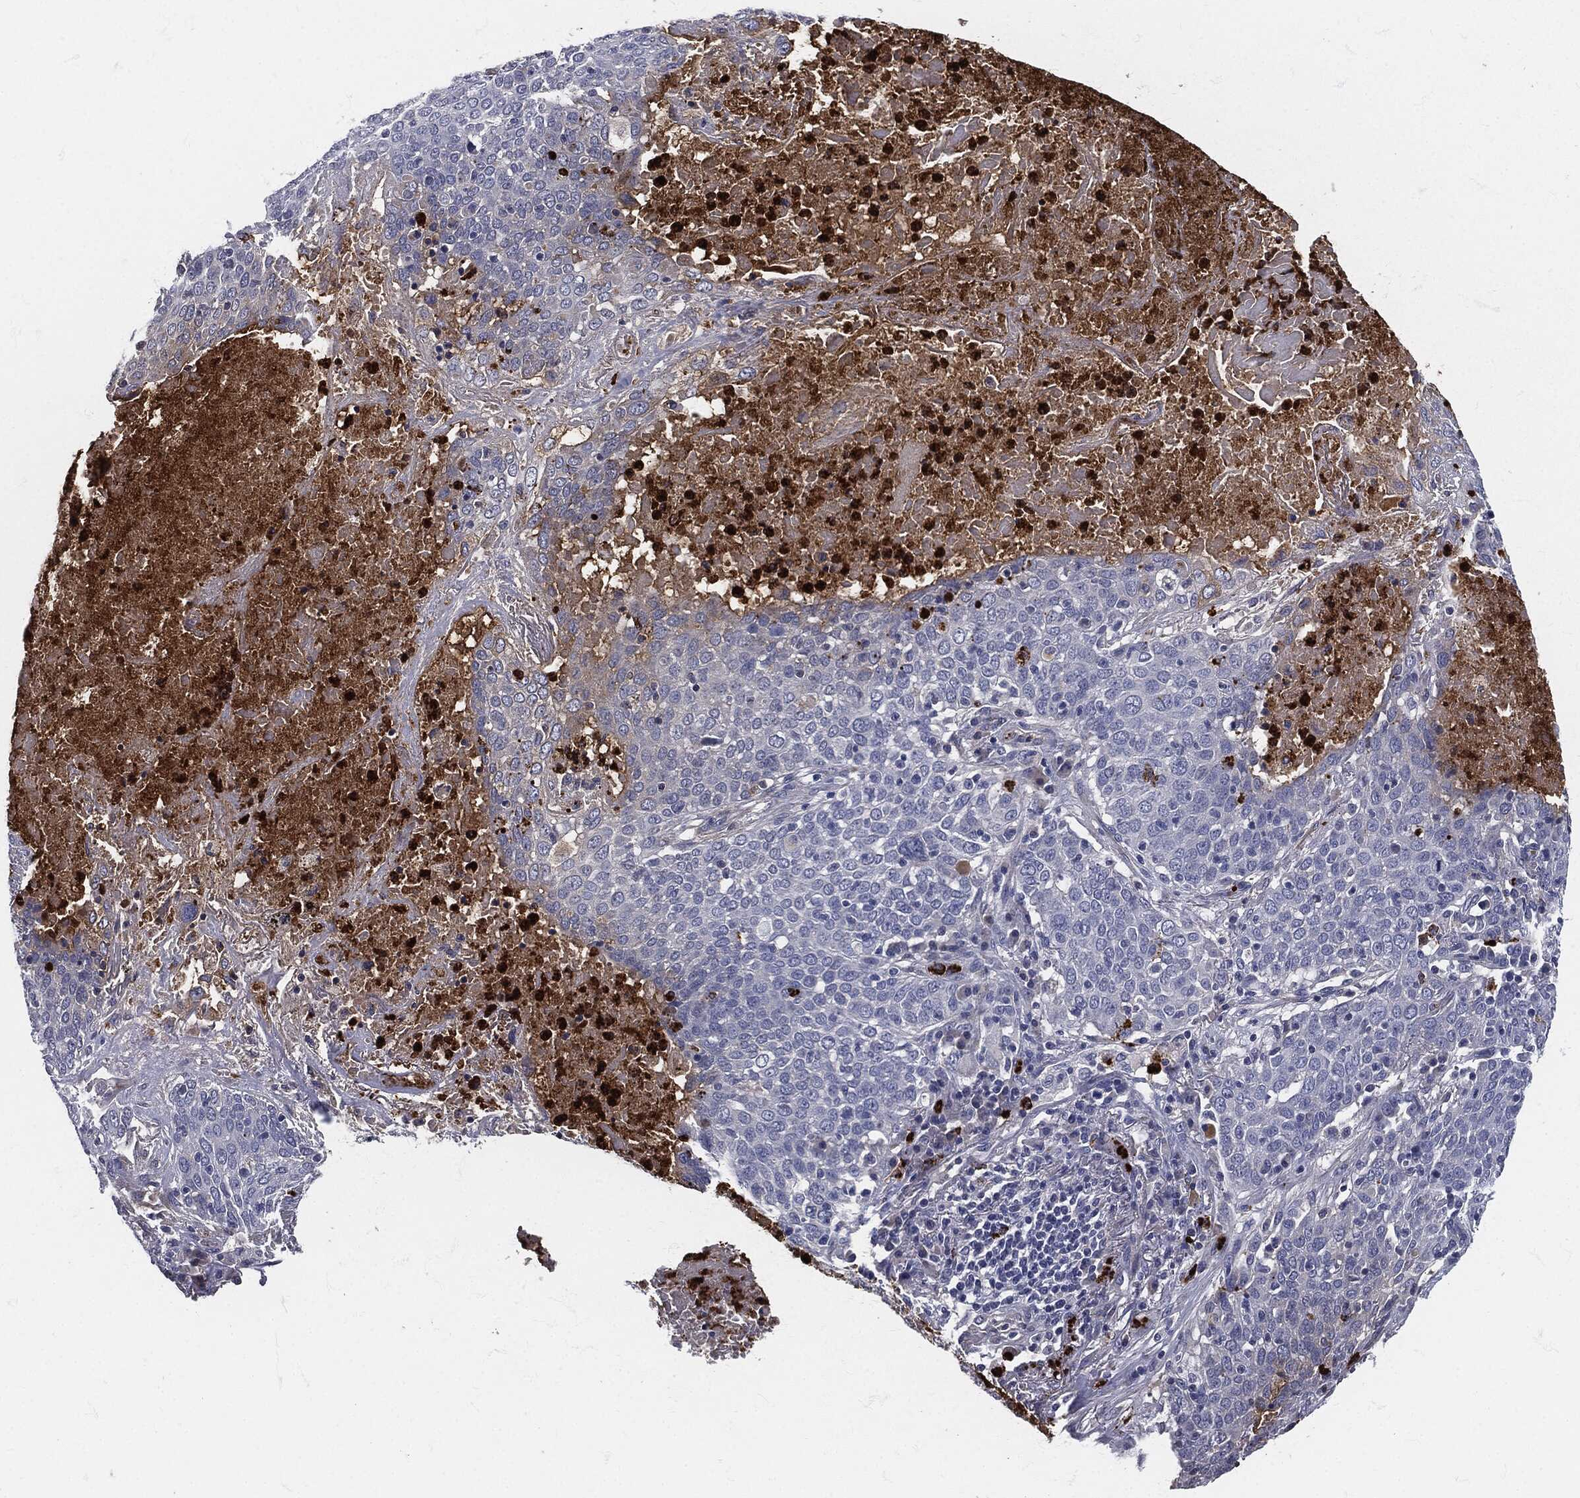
{"staining": {"intensity": "negative", "quantity": "none", "location": "none"}, "tissue": "lung cancer", "cell_type": "Tumor cells", "image_type": "cancer", "snomed": [{"axis": "morphology", "description": "Squamous cell carcinoma, NOS"}, {"axis": "topography", "description": "Lung"}], "caption": "Human squamous cell carcinoma (lung) stained for a protein using immunohistochemistry exhibits no expression in tumor cells.", "gene": "MPO", "patient": {"sex": "male", "age": 82}}